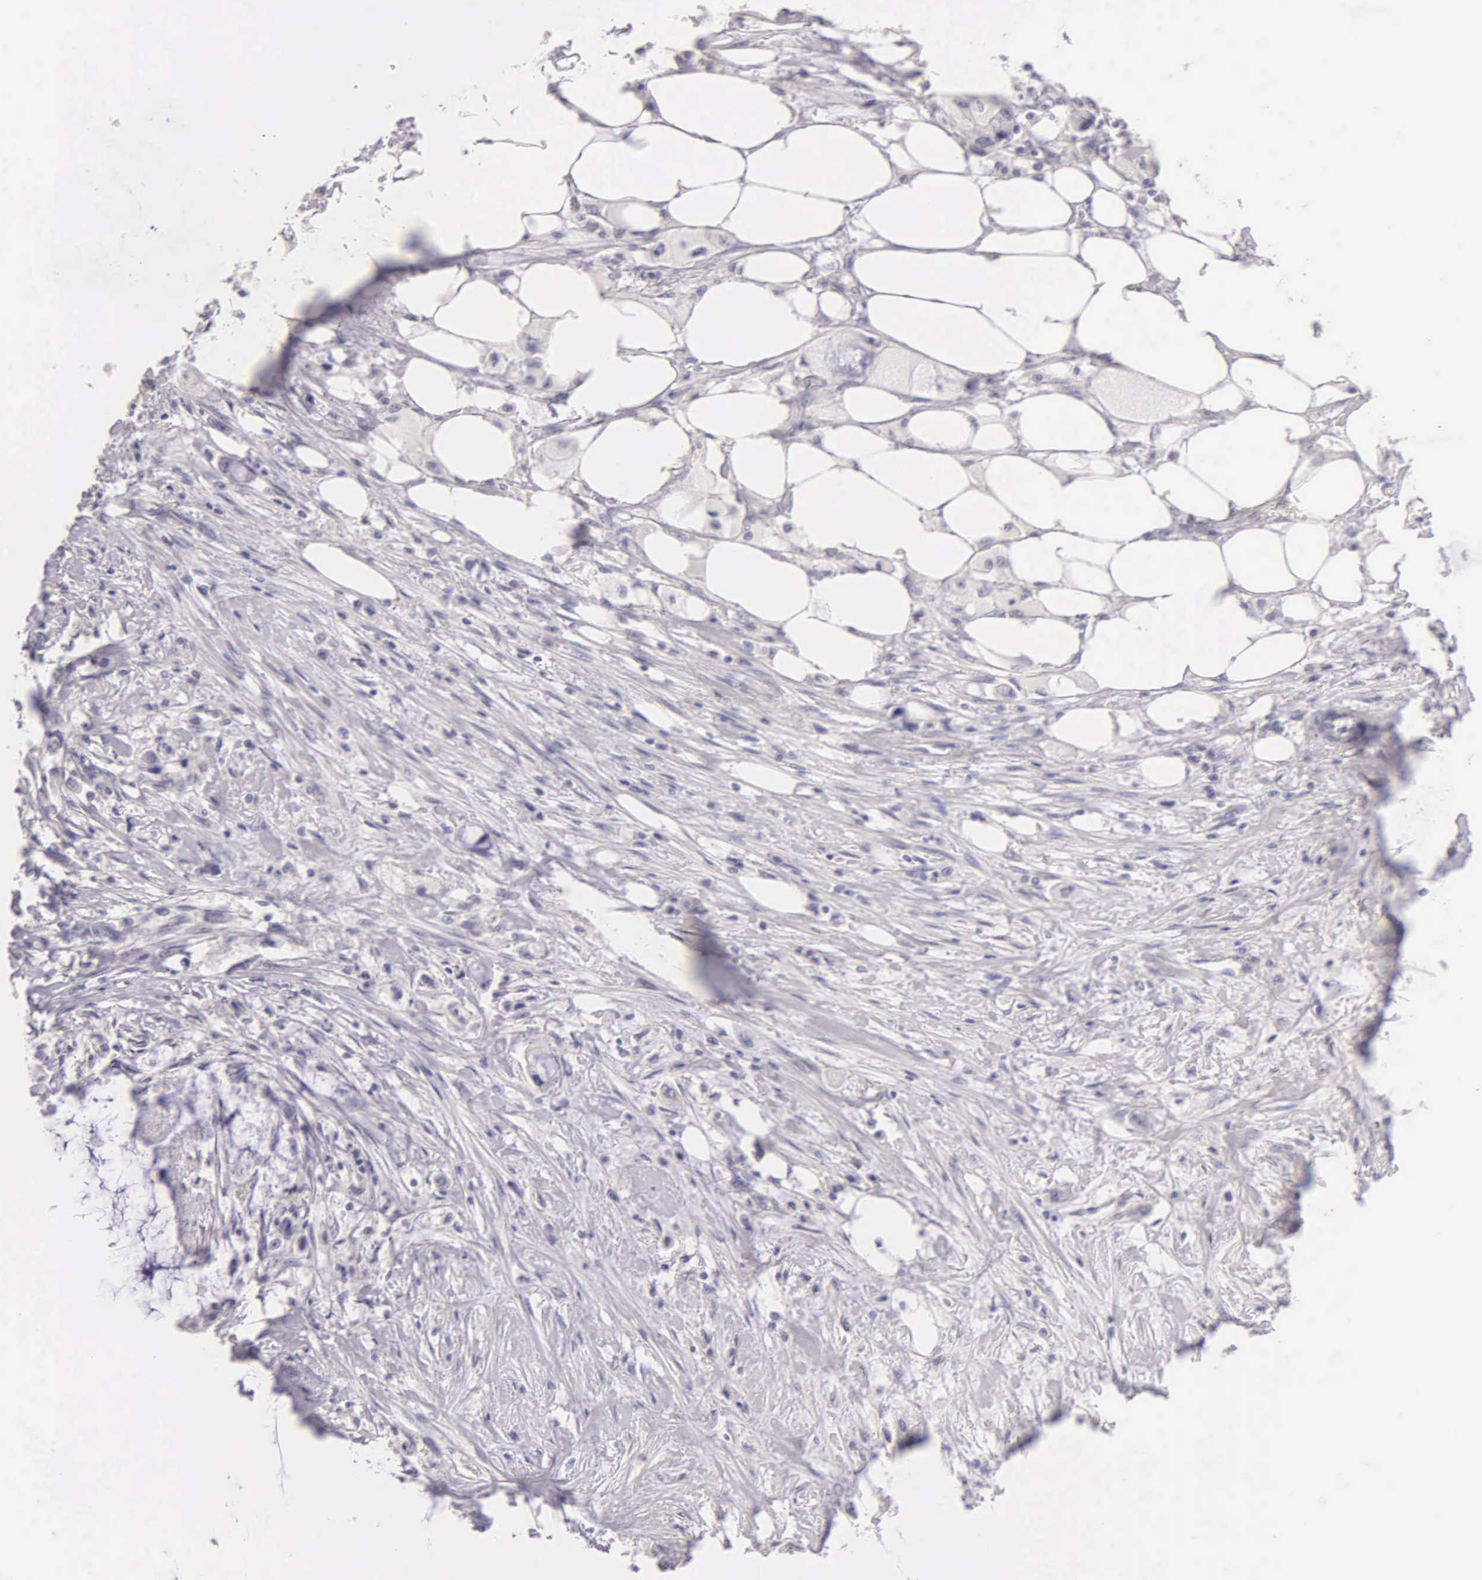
{"staining": {"intensity": "weak", "quantity": "<25%", "location": "nuclear"}, "tissue": "pancreatic cancer", "cell_type": "Tumor cells", "image_type": "cancer", "snomed": [{"axis": "morphology", "description": "Adenocarcinoma, NOS"}, {"axis": "topography", "description": "Pancreas"}, {"axis": "topography", "description": "Stomach, upper"}], "caption": "This is a image of immunohistochemistry (IHC) staining of pancreatic cancer (adenocarcinoma), which shows no positivity in tumor cells.", "gene": "ESR1", "patient": {"sex": "male", "age": 77}}